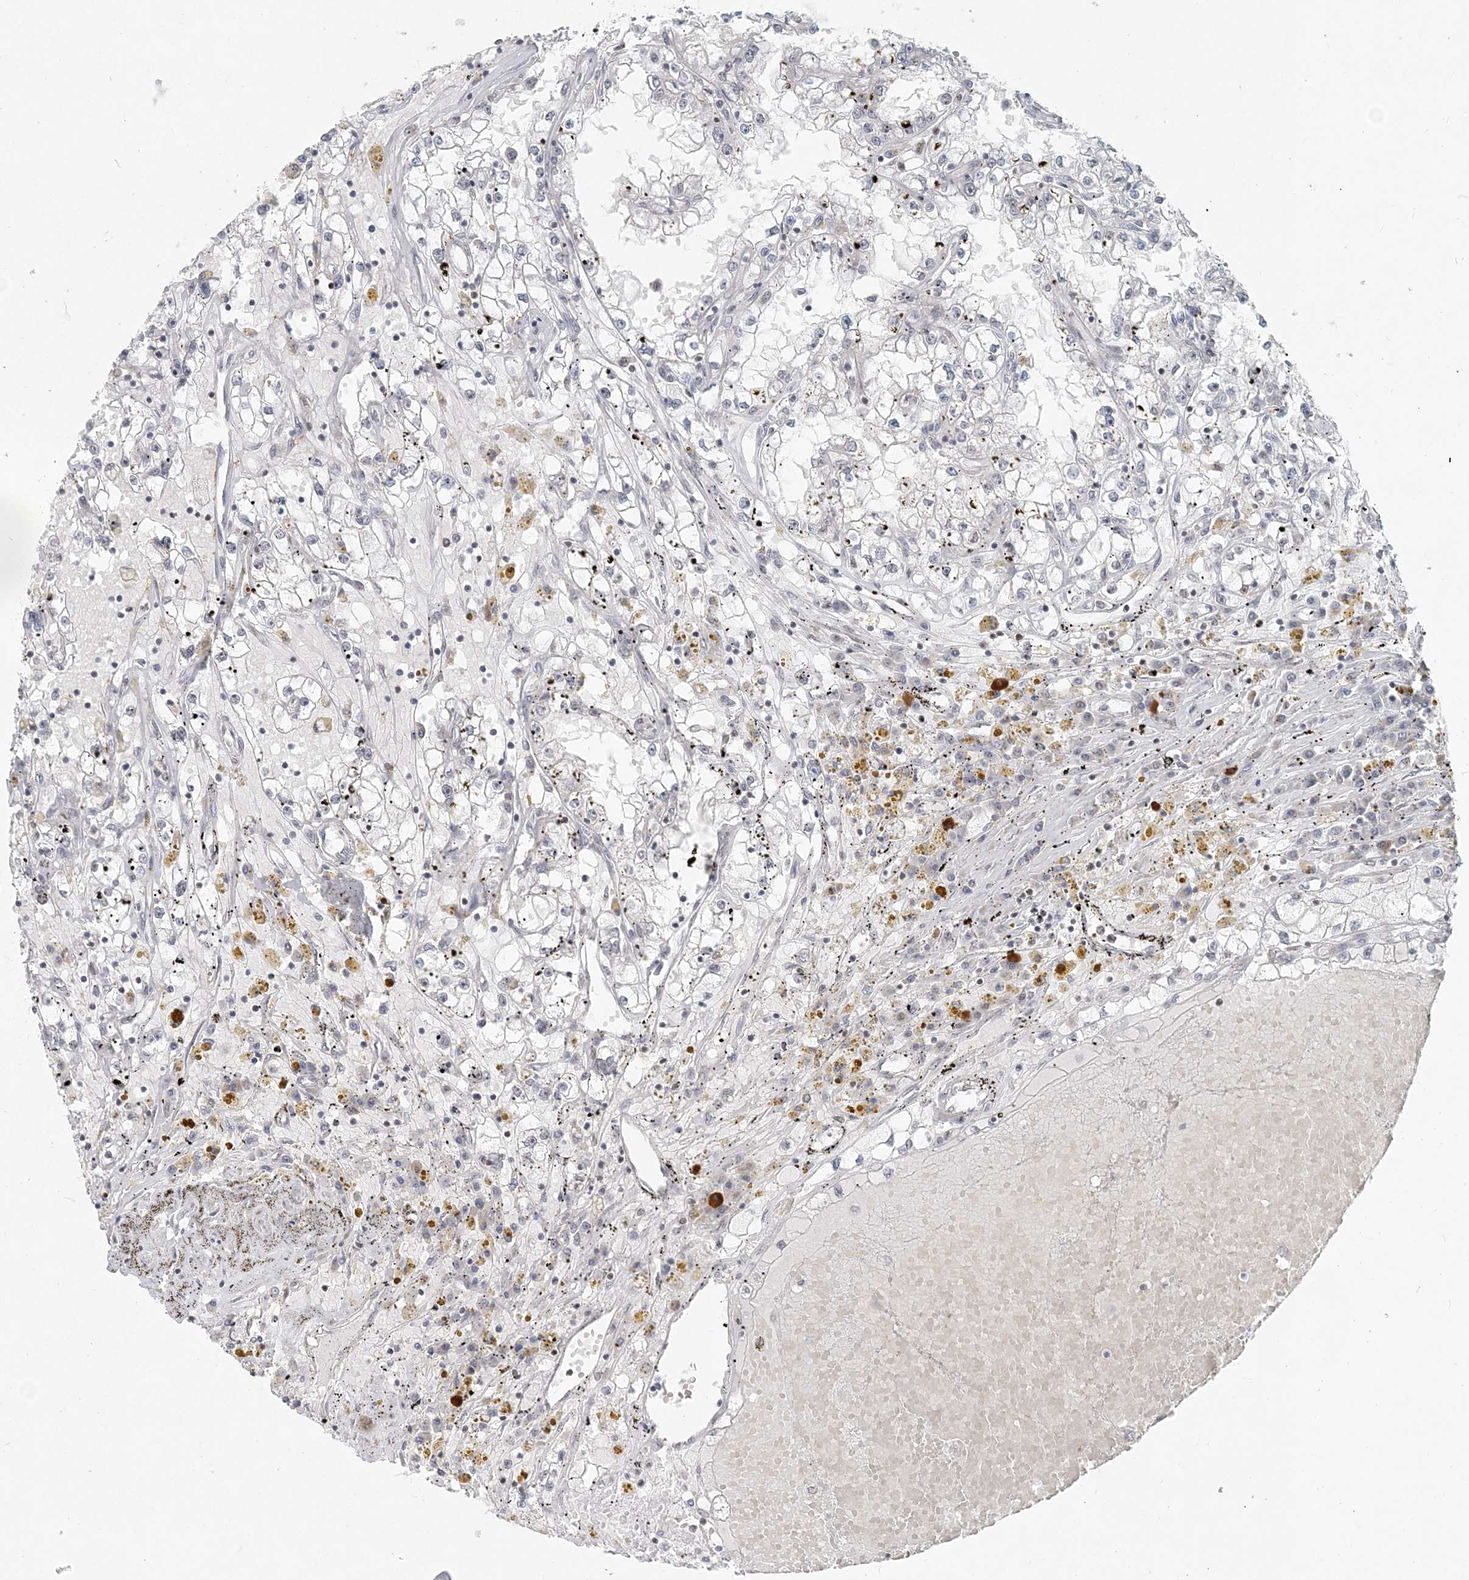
{"staining": {"intensity": "negative", "quantity": "none", "location": "none"}, "tissue": "renal cancer", "cell_type": "Tumor cells", "image_type": "cancer", "snomed": [{"axis": "morphology", "description": "Adenocarcinoma, NOS"}, {"axis": "topography", "description": "Kidney"}], "caption": "The photomicrograph exhibits no significant staining in tumor cells of renal cancer (adenocarcinoma).", "gene": "BAZ1B", "patient": {"sex": "male", "age": 56}}